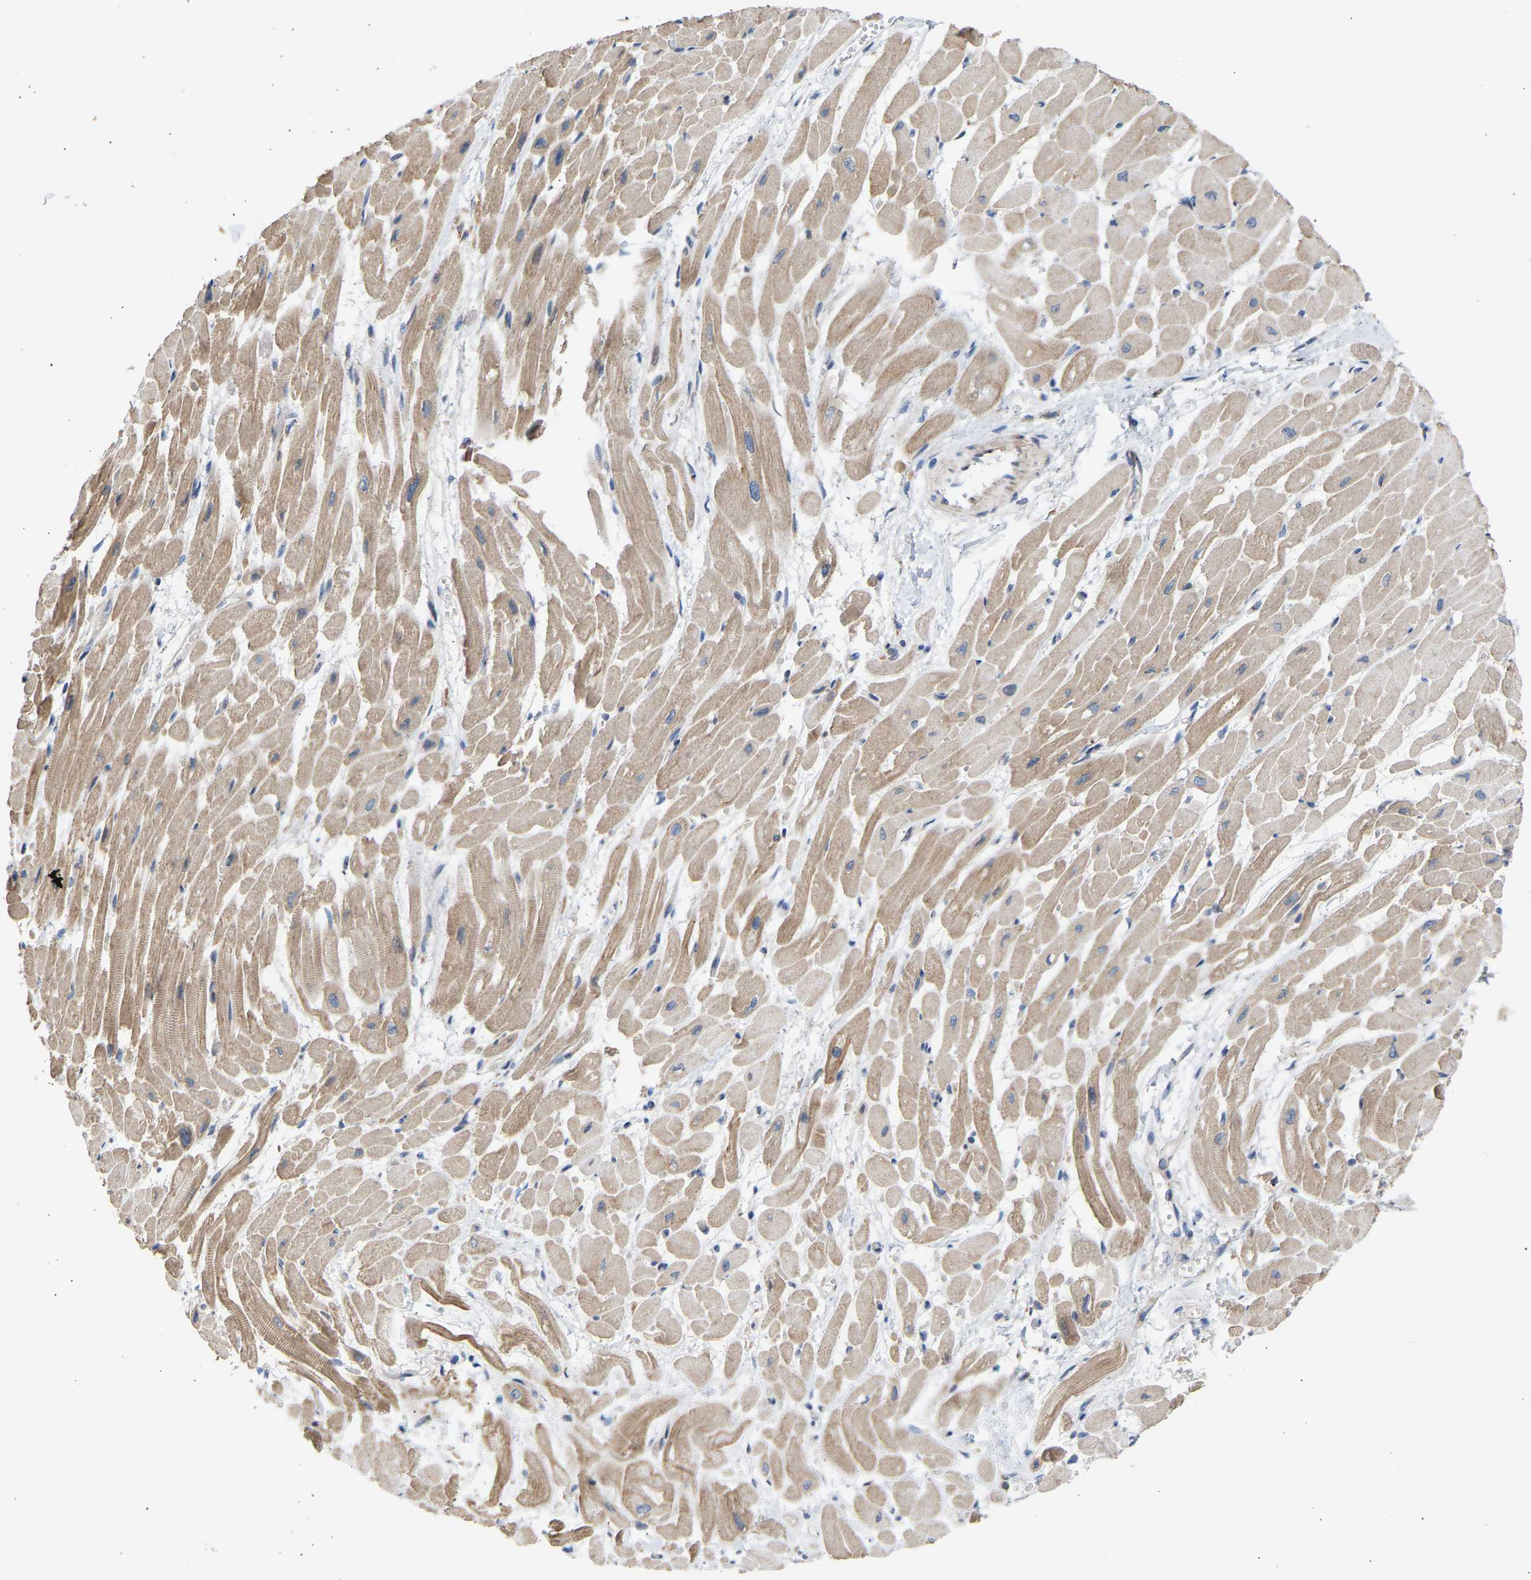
{"staining": {"intensity": "moderate", "quantity": ">75%", "location": "cytoplasmic/membranous"}, "tissue": "heart muscle", "cell_type": "Cardiomyocytes", "image_type": "normal", "snomed": [{"axis": "morphology", "description": "Normal tissue, NOS"}, {"axis": "topography", "description": "Heart"}], "caption": "Immunohistochemical staining of normal heart muscle exhibits medium levels of moderate cytoplasmic/membranous positivity in about >75% of cardiomyocytes.", "gene": "GCN1", "patient": {"sex": "male", "age": 45}}